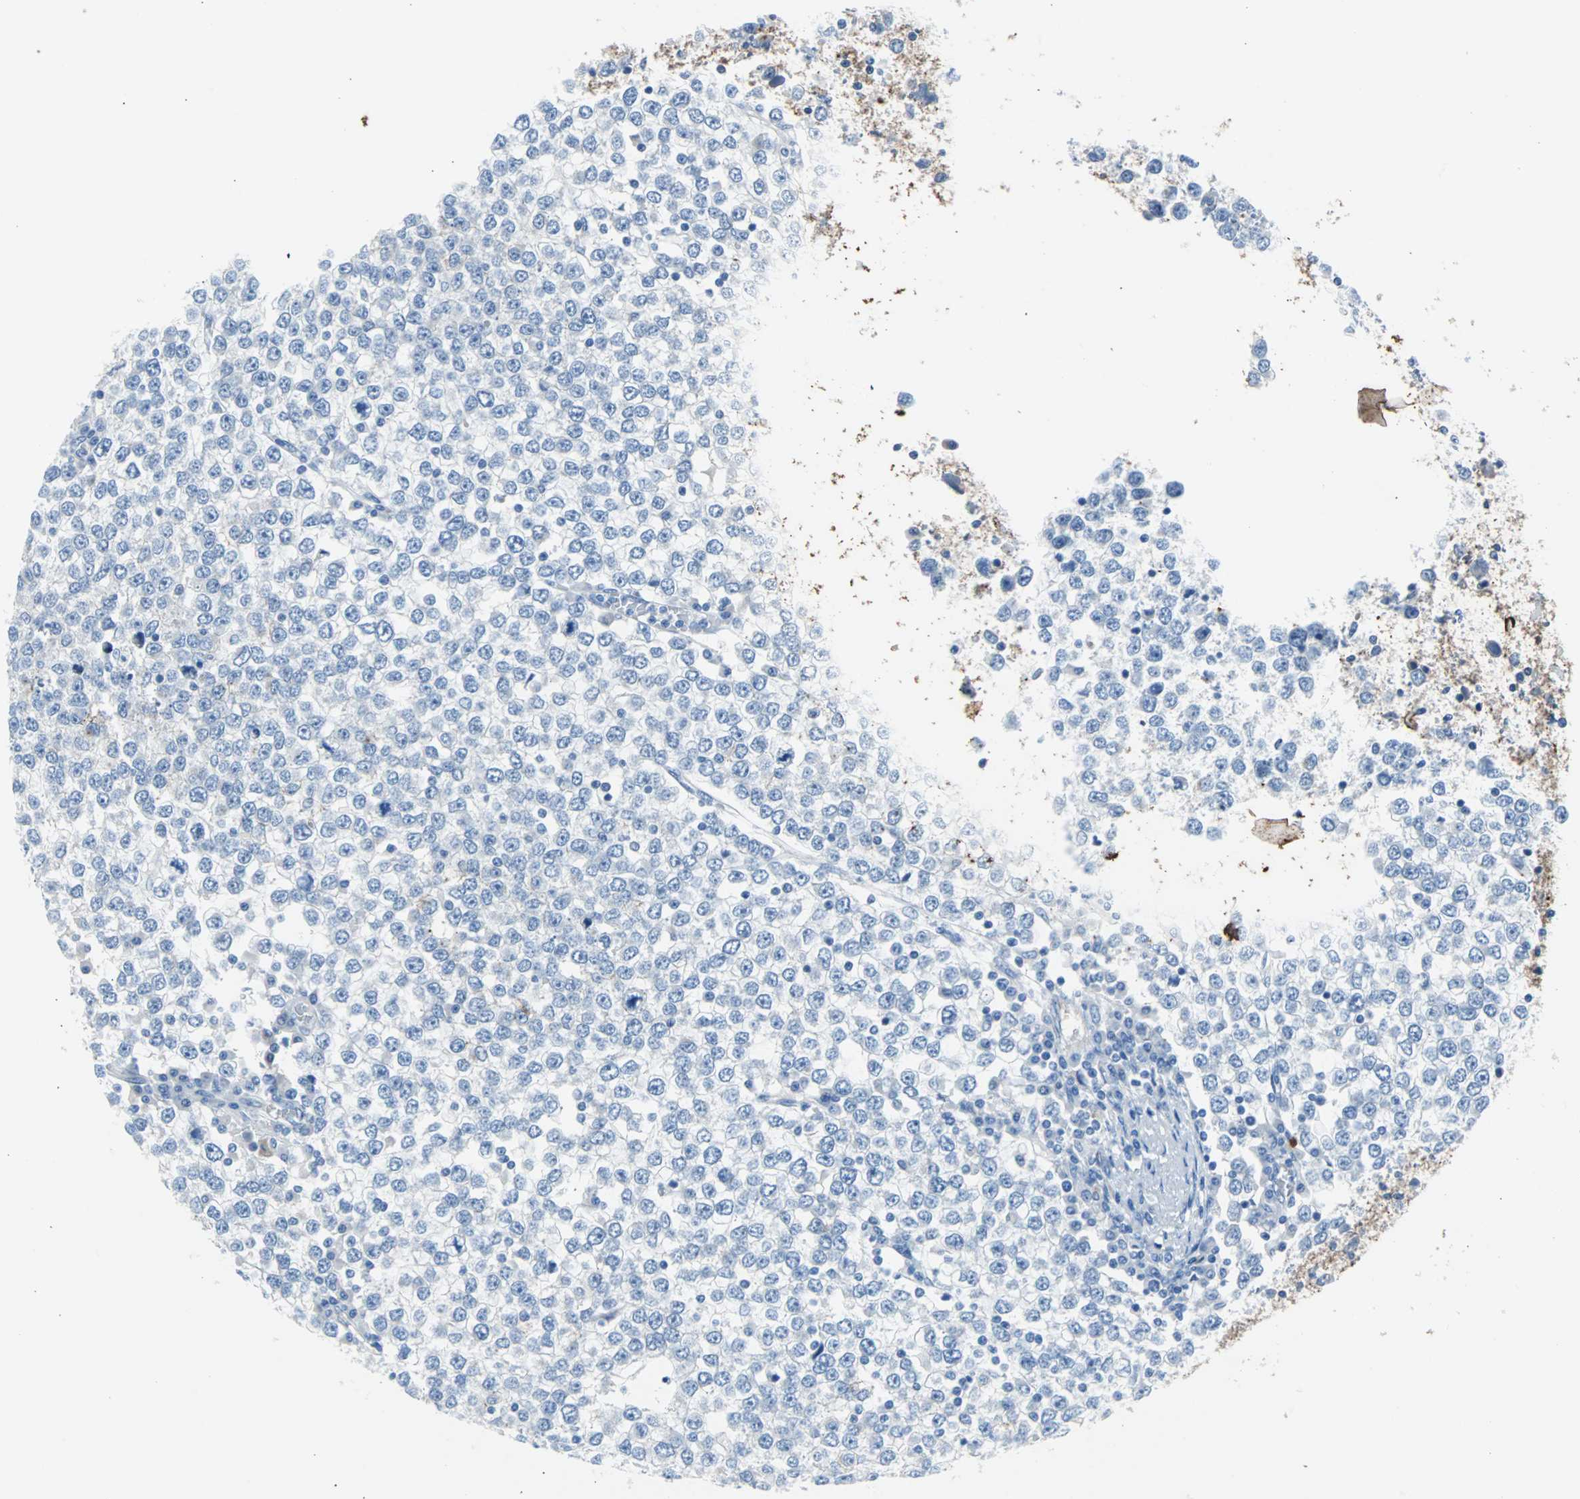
{"staining": {"intensity": "negative", "quantity": "none", "location": "none"}, "tissue": "testis cancer", "cell_type": "Tumor cells", "image_type": "cancer", "snomed": [{"axis": "morphology", "description": "Seminoma, NOS"}, {"axis": "topography", "description": "Testis"}], "caption": "Immunohistochemistry photomicrograph of testis cancer (seminoma) stained for a protein (brown), which demonstrates no expression in tumor cells.", "gene": "KRT7", "patient": {"sex": "male", "age": 65}}